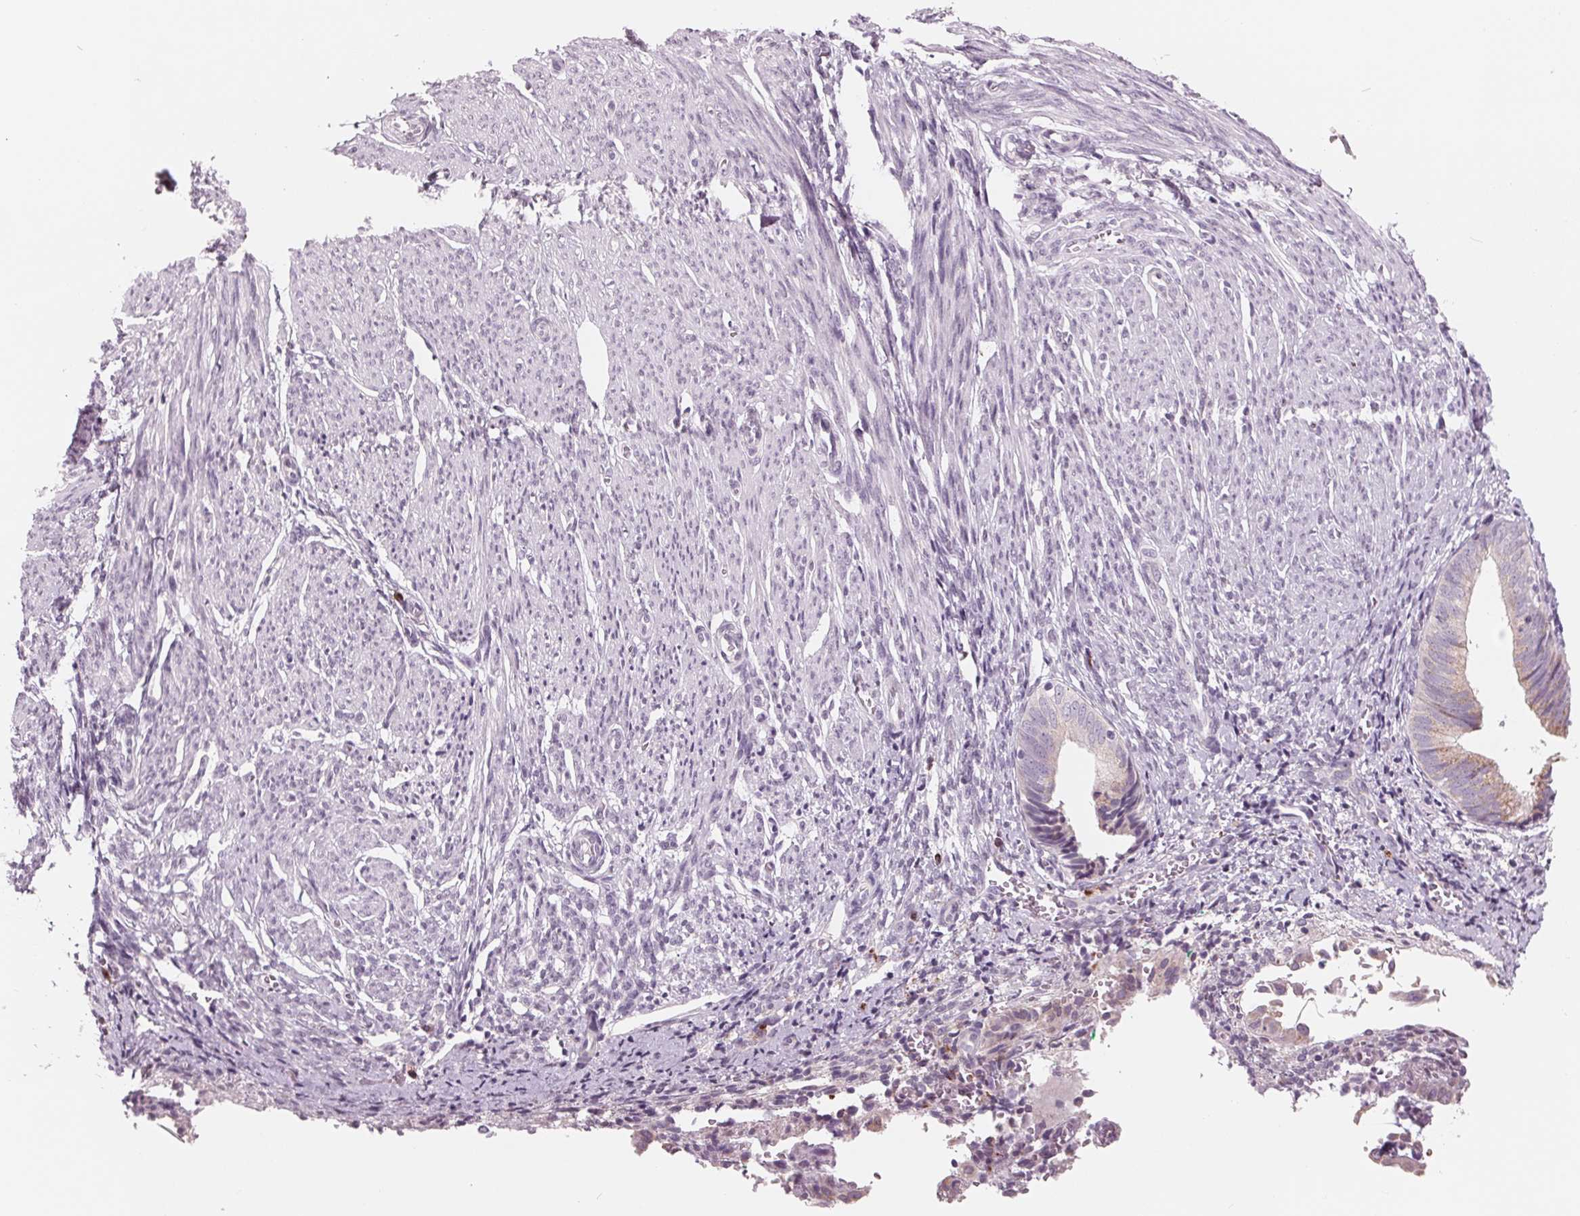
{"staining": {"intensity": "negative", "quantity": "none", "location": "none"}, "tissue": "endometrium", "cell_type": "Cells in endometrial stroma", "image_type": "normal", "snomed": [{"axis": "morphology", "description": "Normal tissue, NOS"}, {"axis": "topography", "description": "Endometrium"}], "caption": "Immunohistochemistry image of unremarkable endometrium: human endometrium stained with DAB (3,3'-diaminobenzidine) displays no significant protein staining in cells in endometrial stroma. (DAB (3,3'-diaminobenzidine) immunohistochemistry (IHC) with hematoxylin counter stain).", "gene": "IL9R", "patient": {"sex": "female", "age": 50}}